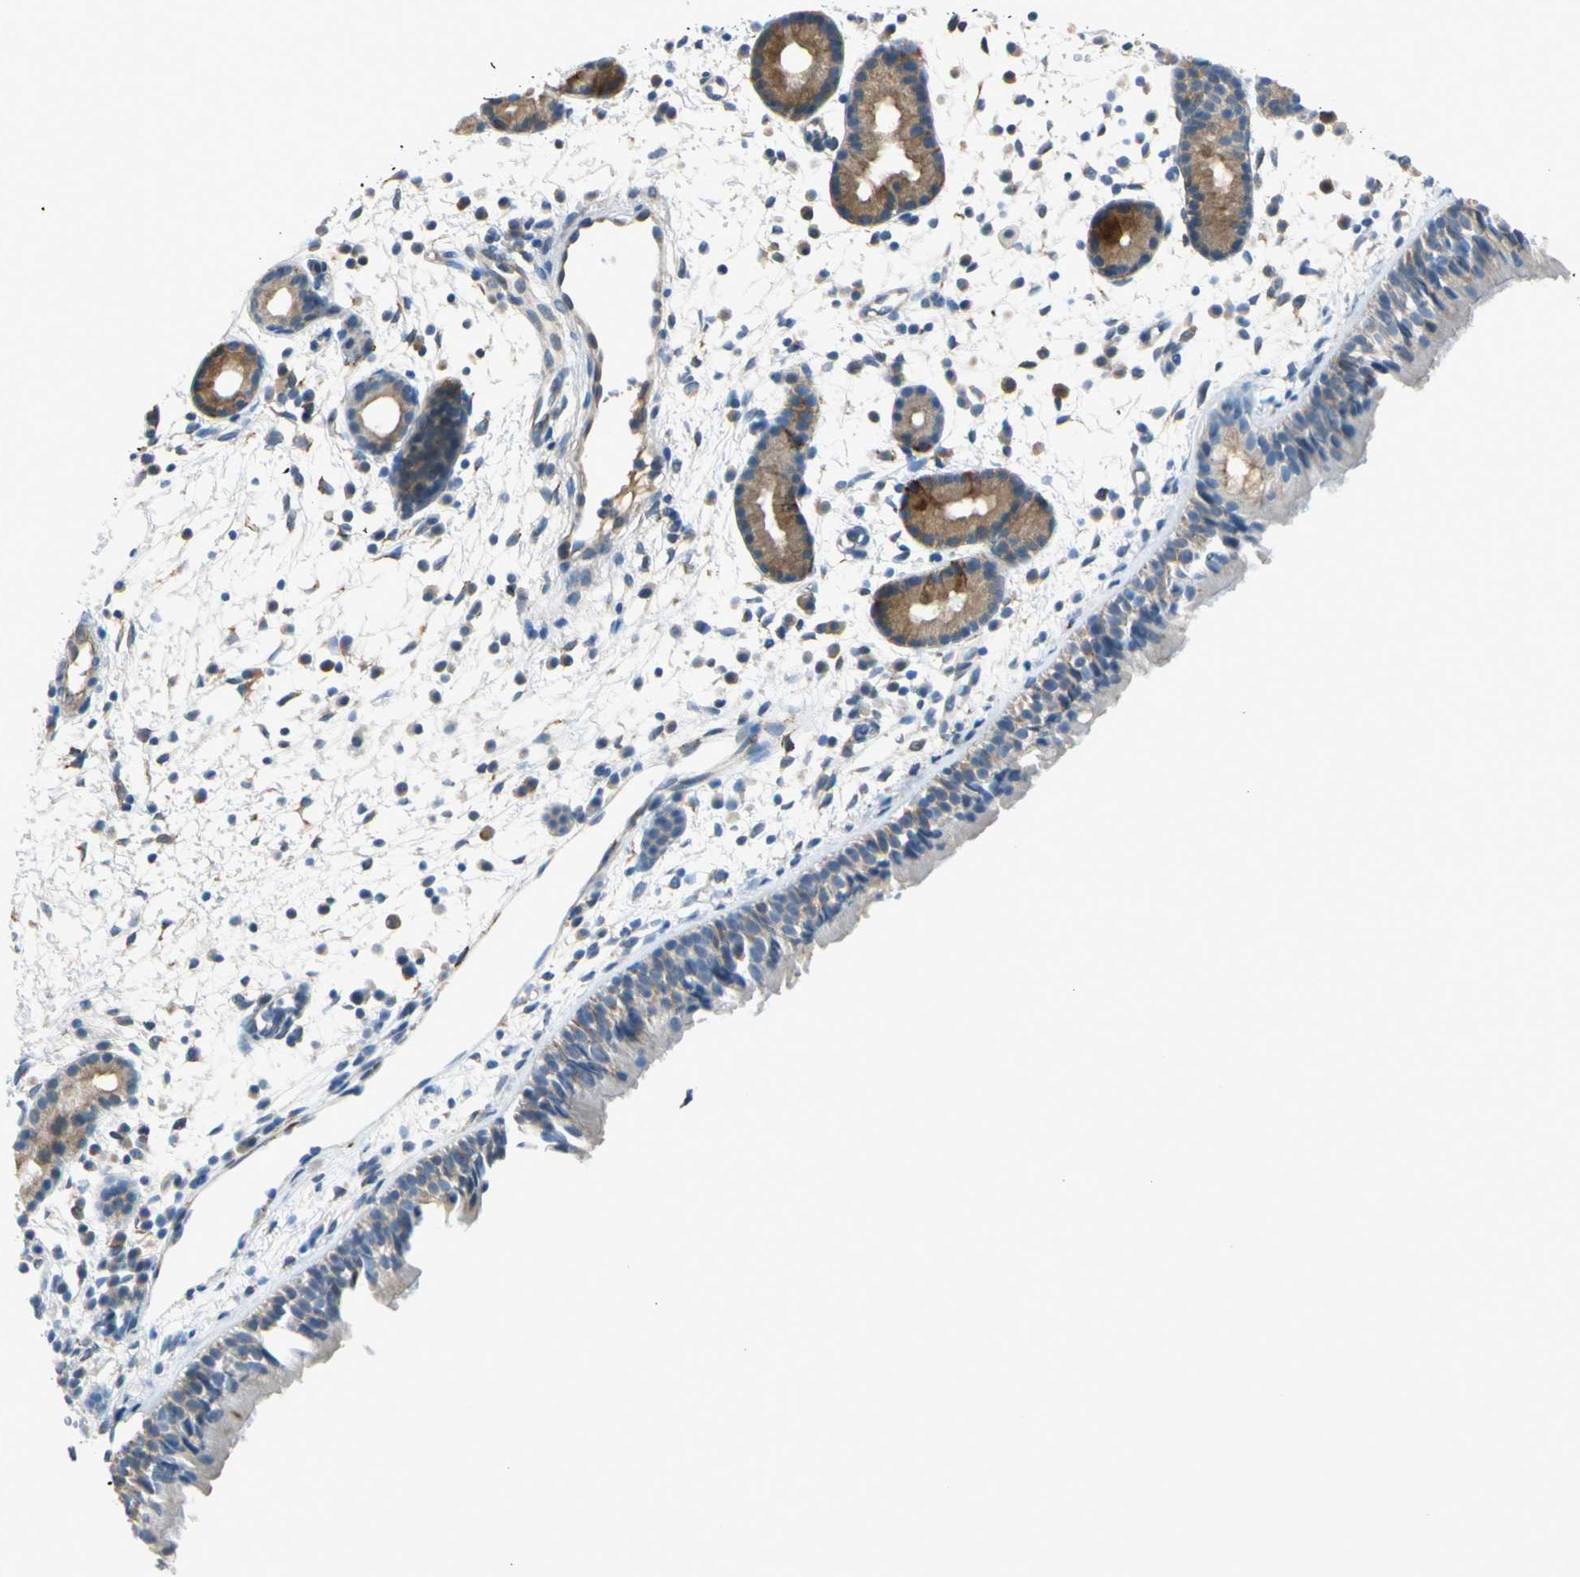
{"staining": {"intensity": "weak", "quantity": ">75%", "location": "cytoplasmic/membranous"}, "tissue": "nasopharynx", "cell_type": "Respiratory epithelial cells", "image_type": "normal", "snomed": [{"axis": "morphology", "description": "Normal tissue, NOS"}, {"axis": "morphology", "description": "Inflammation, NOS"}, {"axis": "topography", "description": "Nasopharynx"}], "caption": "This micrograph shows immunohistochemistry (IHC) staining of benign human nasopharynx, with low weak cytoplasmic/membranous positivity in about >75% of respiratory epithelial cells.", "gene": "FKBP7", "patient": {"sex": "female", "age": 55}}